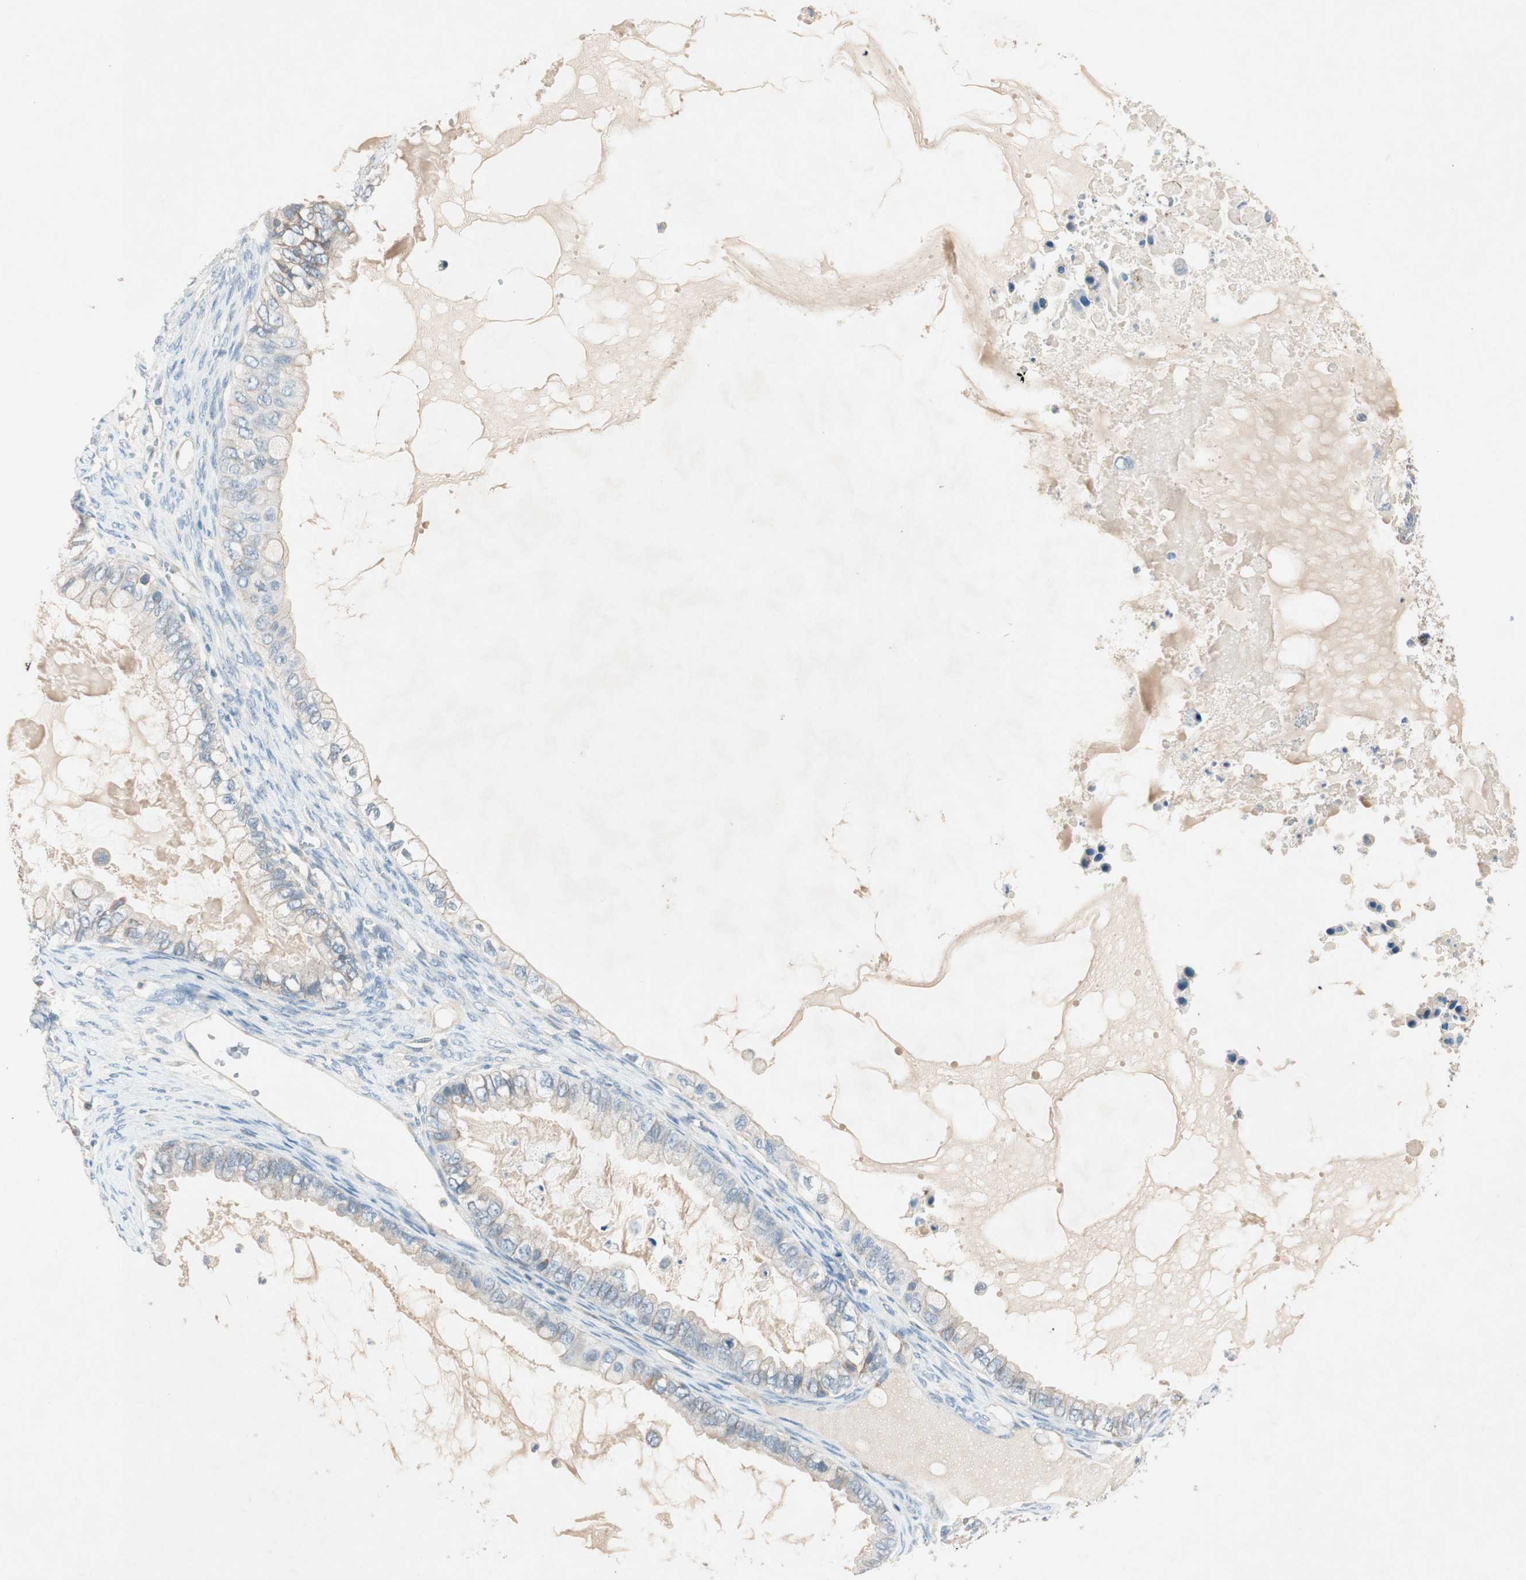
{"staining": {"intensity": "weak", "quantity": "<25%", "location": "cytoplasmic/membranous"}, "tissue": "ovarian cancer", "cell_type": "Tumor cells", "image_type": "cancer", "snomed": [{"axis": "morphology", "description": "Cystadenocarcinoma, mucinous, NOS"}, {"axis": "topography", "description": "Ovary"}], "caption": "A high-resolution photomicrograph shows immunohistochemistry staining of mucinous cystadenocarcinoma (ovarian), which exhibits no significant expression in tumor cells.", "gene": "NKAIN1", "patient": {"sex": "female", "age": 80}}